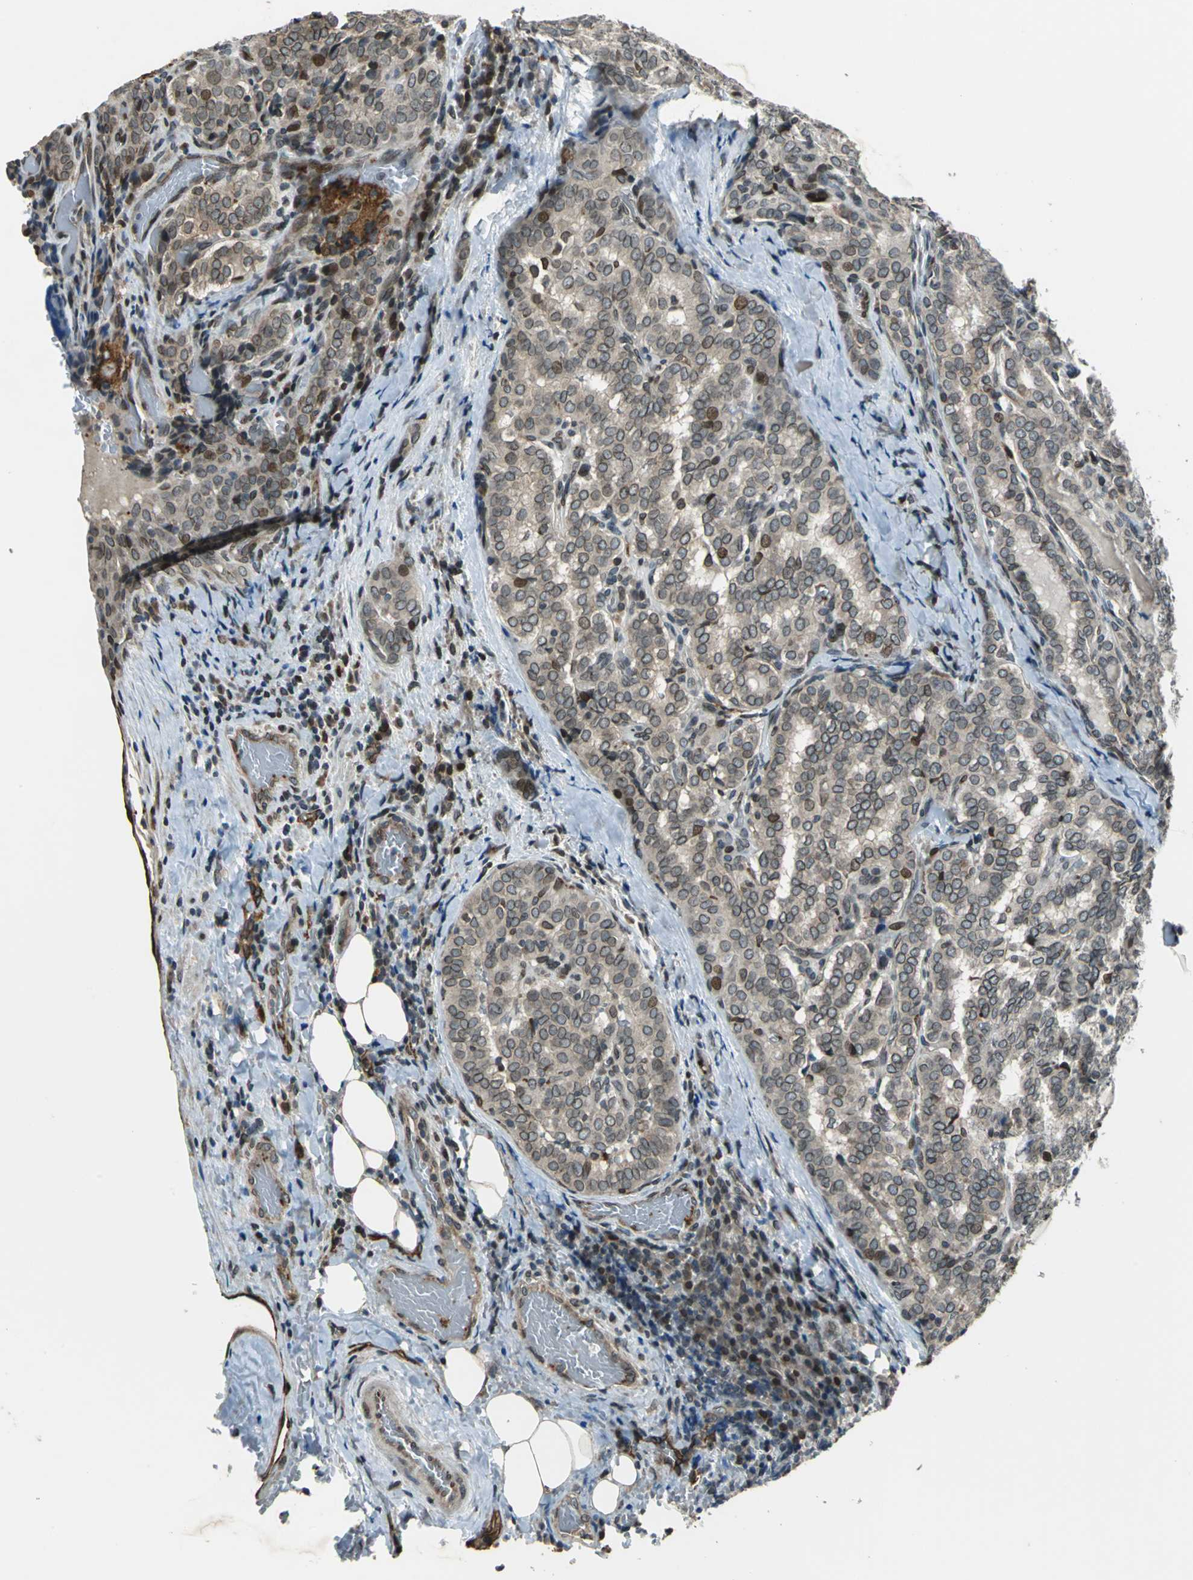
{"staining": {"intensity": "moderate", "quantity": "25%-75%", "location": "cytoplasmic/membranous,nuclear"}, "tissue": "thyroid cancer", "cell_type": "Tumor cells", "image_type": "cancer", "snomed": [{"axis": "morphology", "description": "Papillary adenocarcinoma, NOS"}, {"axis": "topography", "description": "Thyroid gland"}], "caption": "Human papillary adenocarcinoma (thyroid) stained with a protein marker demonstrates moderate staining in tumor cells.", "gene": "BRIP1", "patient": {"sex": "female", "age": 30}}